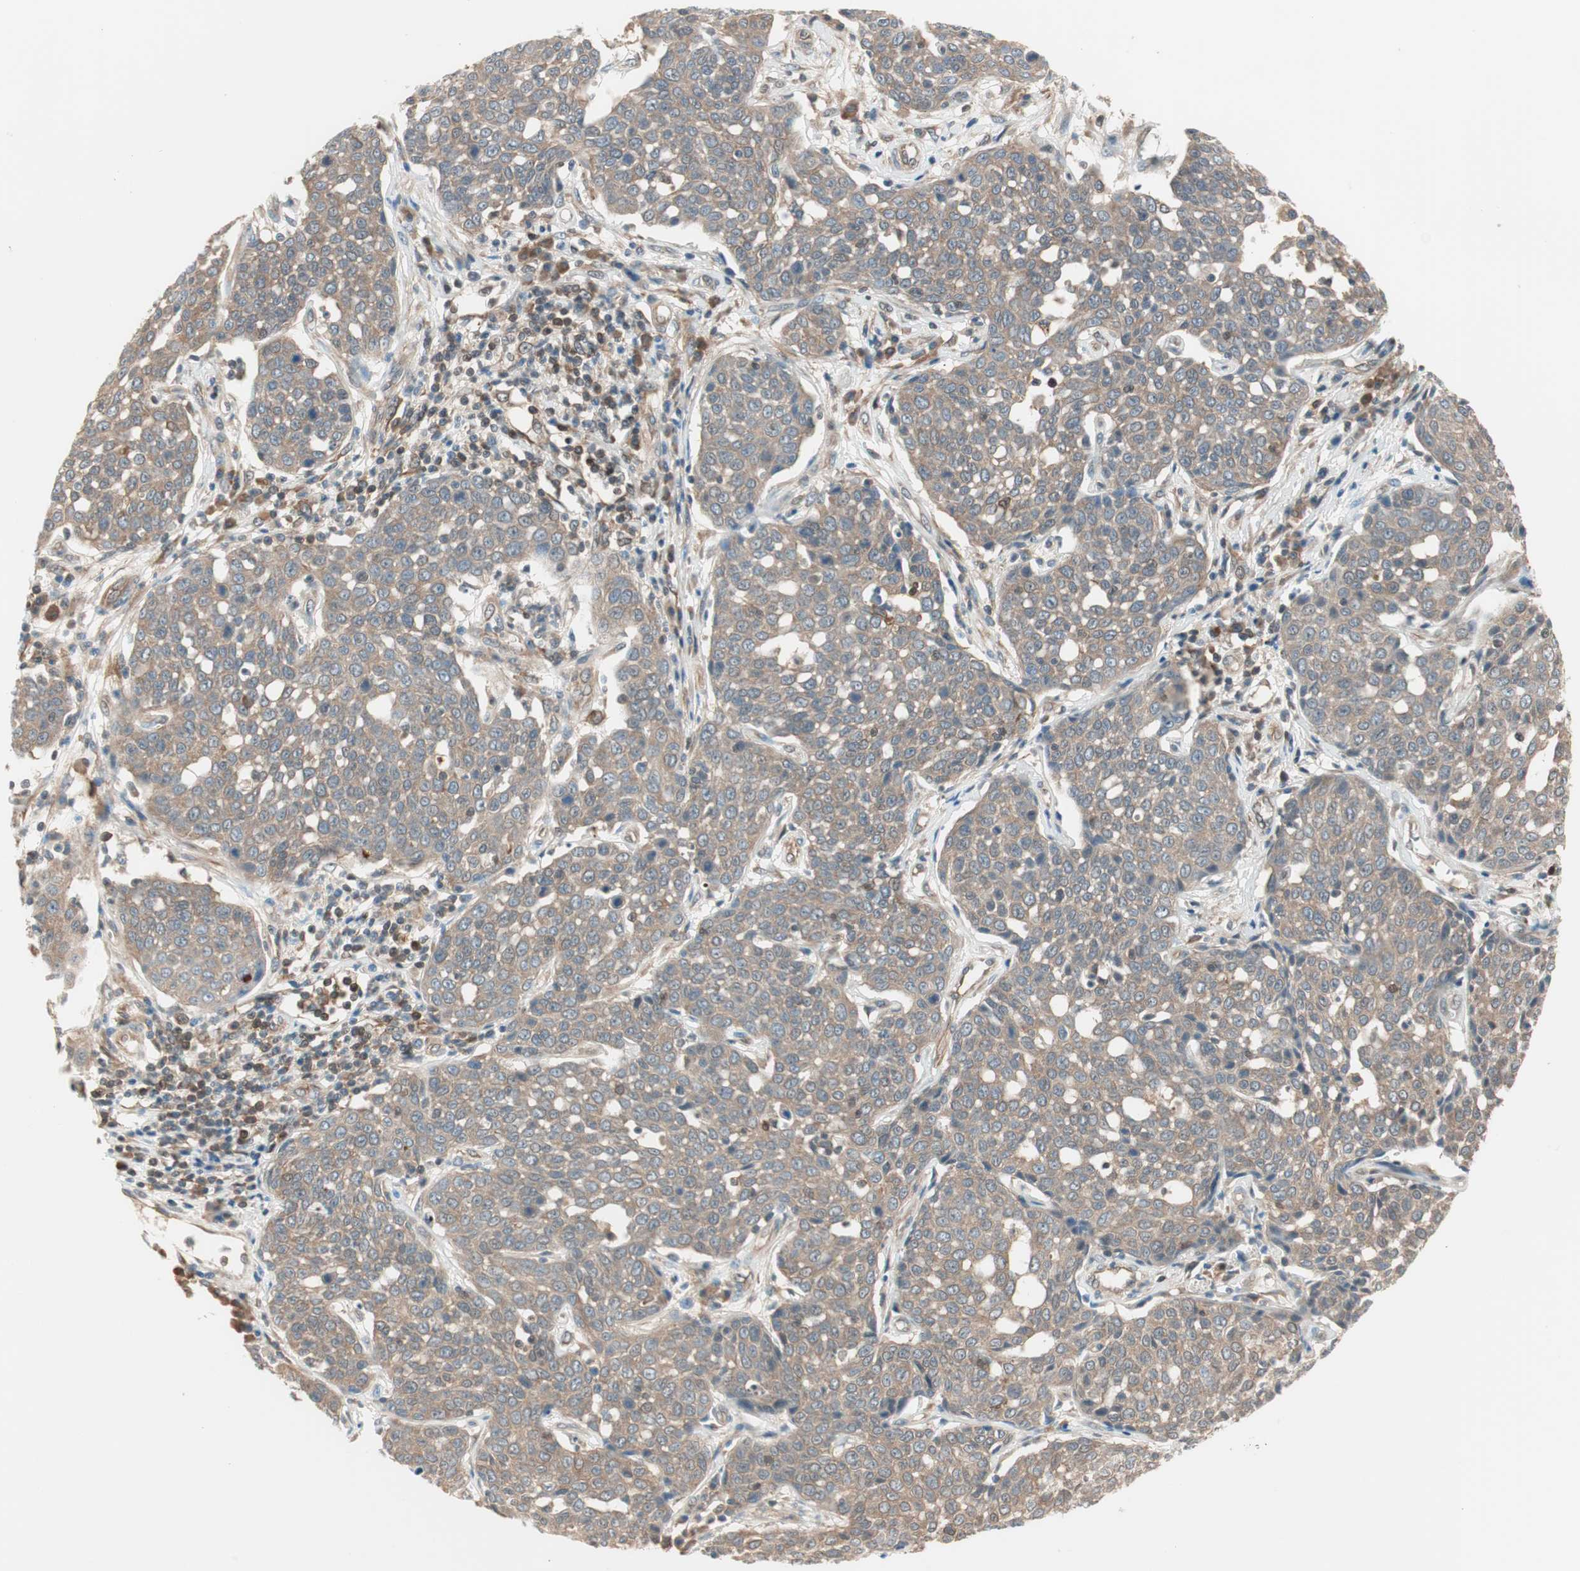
{"staining": {"intensity": "moderate", "quantity": ">75%", "location": "cytoplasmic/membranous"}, "tissue": "cervical cancer", "cell_type": "Tumor cells", "image_type": "cancer", "snomed": [{"axis": "morphology", "description": "Squamous cell carcinoma, NOS"}, {"axis": "topography", "description": "Cervix"}], "caption": "Human cervical squamous cell carcinoma stained with a protein marker shows moderate staining in tumor cells.", "gene": "GALT", "patient": {"sex": "female", "age": 34}}